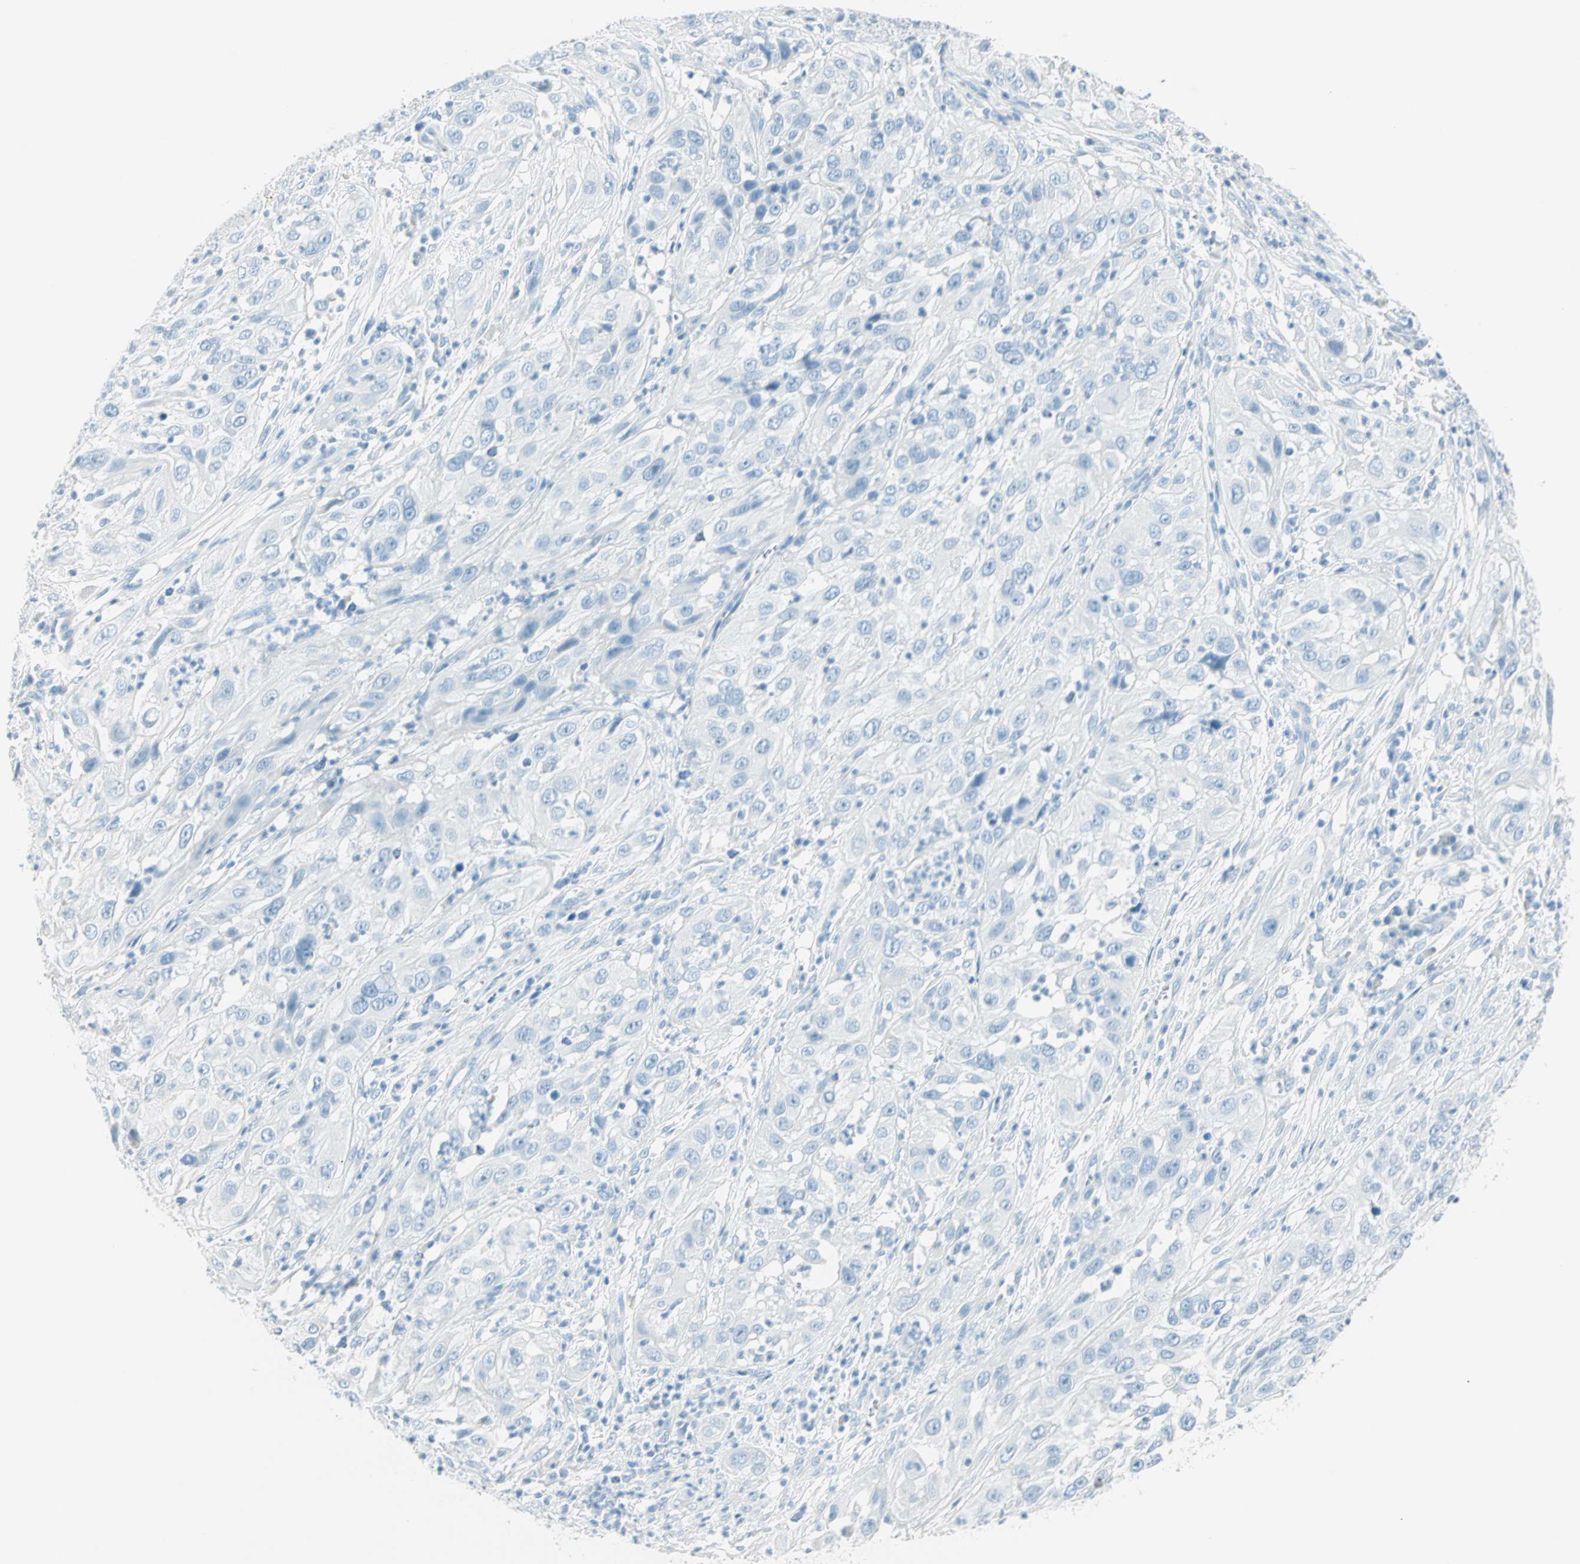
{"staining": {"intensity": "negative", "quantity": "none", "location": "none"}, "tissue": "cervical cancer", "cell_type": "Tumor cells", "image_type": "cancer", "snomed": [{"axis": "morphology", "description": "Squamous cell carcinoma, NOS"}, {"axis": "topography", "description": "Cervix"}], "caption": "A photomicrograph of cervical squamous cell carcinoma stained for a protein exhibits no brown staining in tumor cells.", "gene": "NES", "patient": {"sex": "female", "age": 32}}